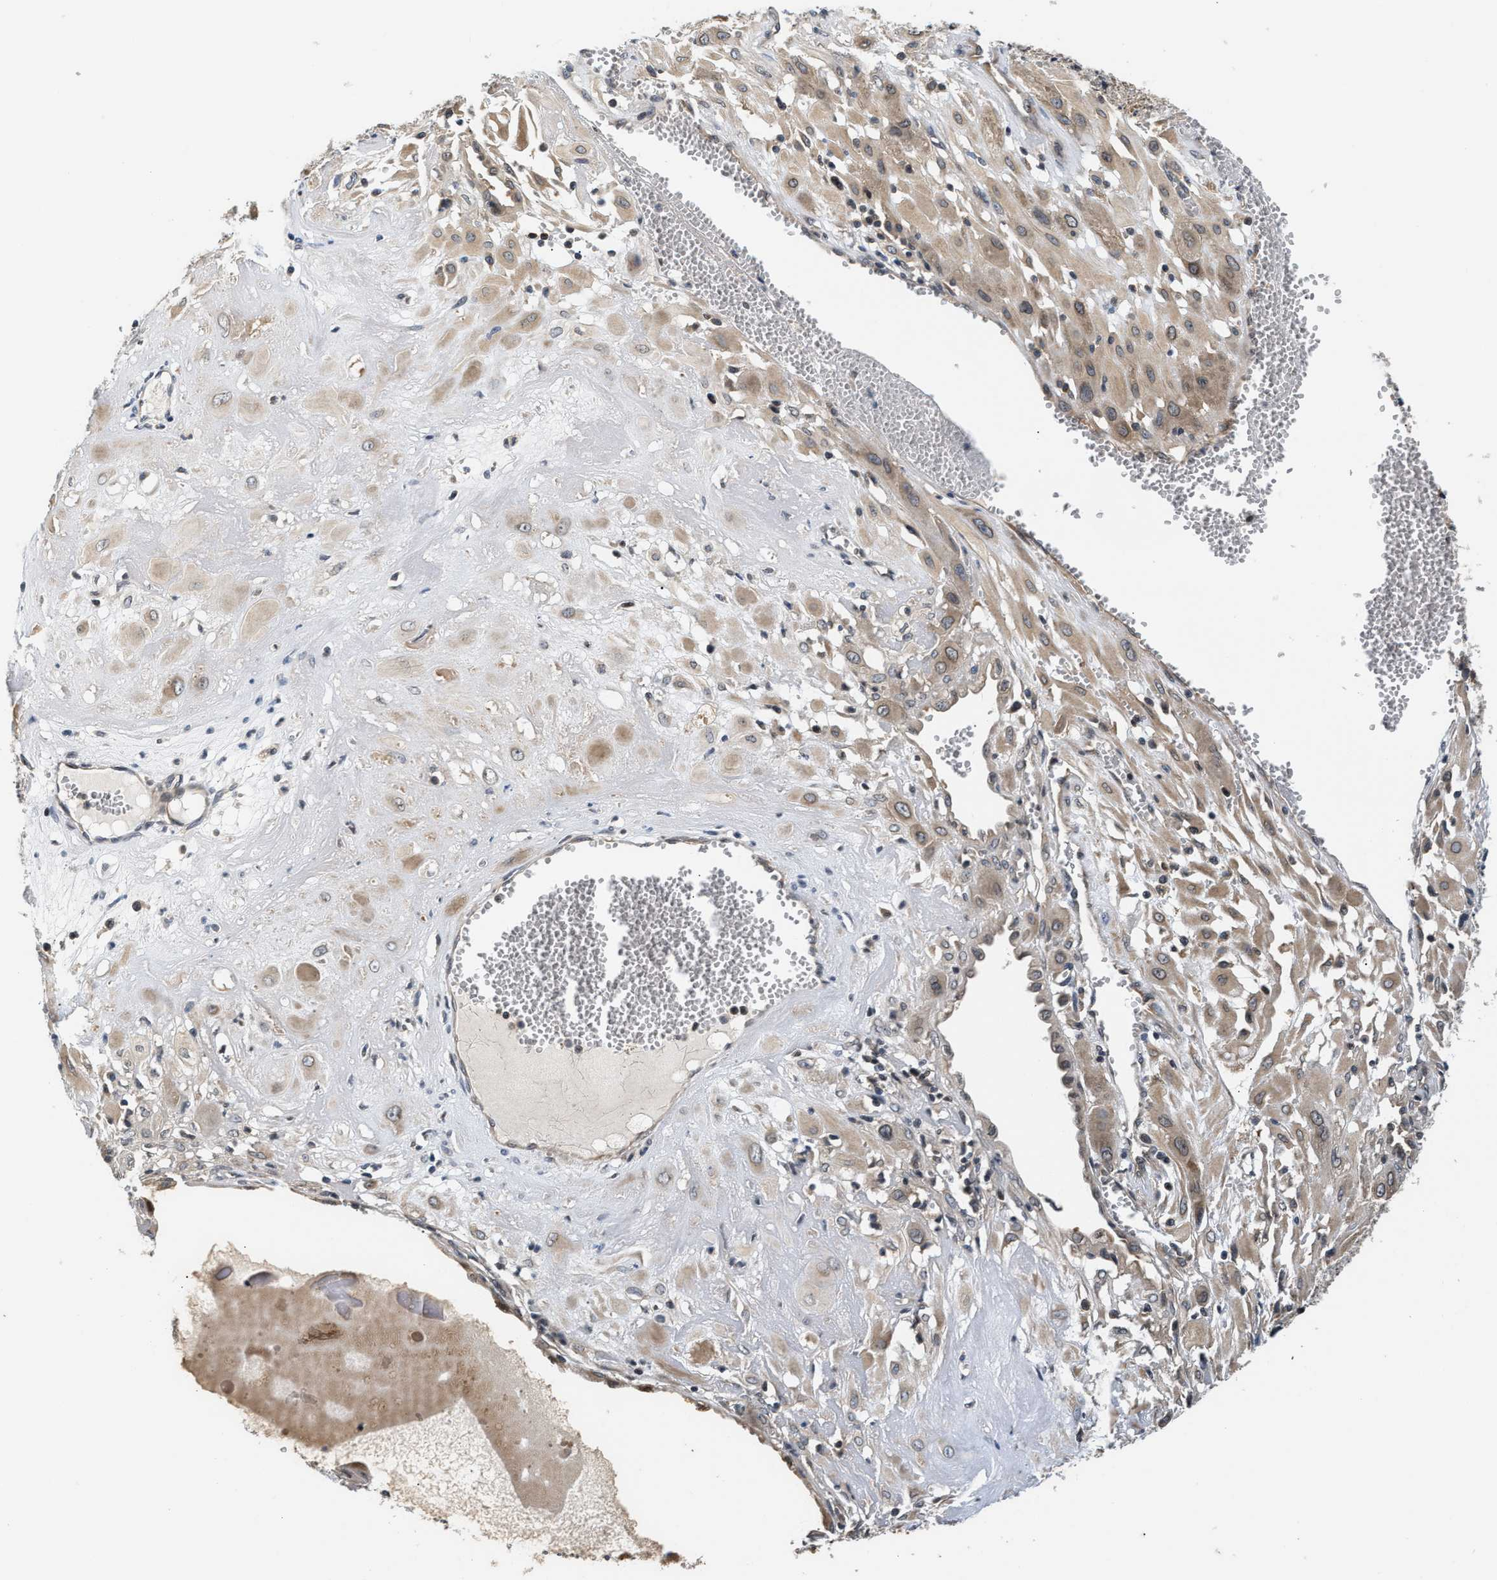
{"staining": {"intensity": "weak", "quantity": "25%-75%", "location": "cytoplasmic/membranous"}, "tissue": "cervical cancer", "cell_type": "Tumor cells", "image_type": "cancer", "snomed": [{"axis": "morphology", "description": "Squamous cell carcinoma, NOS"}, {"axis": "topography", "description": "Cervix"}], "caption": "A histopathology image of human squamous cell carcinoma (cervical) stained for a protein exhibits weak cytoplasmic/membranous brown staining in tumor cells. (IHC, brightfield microscopy, high magnification).", "gene": "RAB29", "patient": {"sex": "female", "age": 34}}